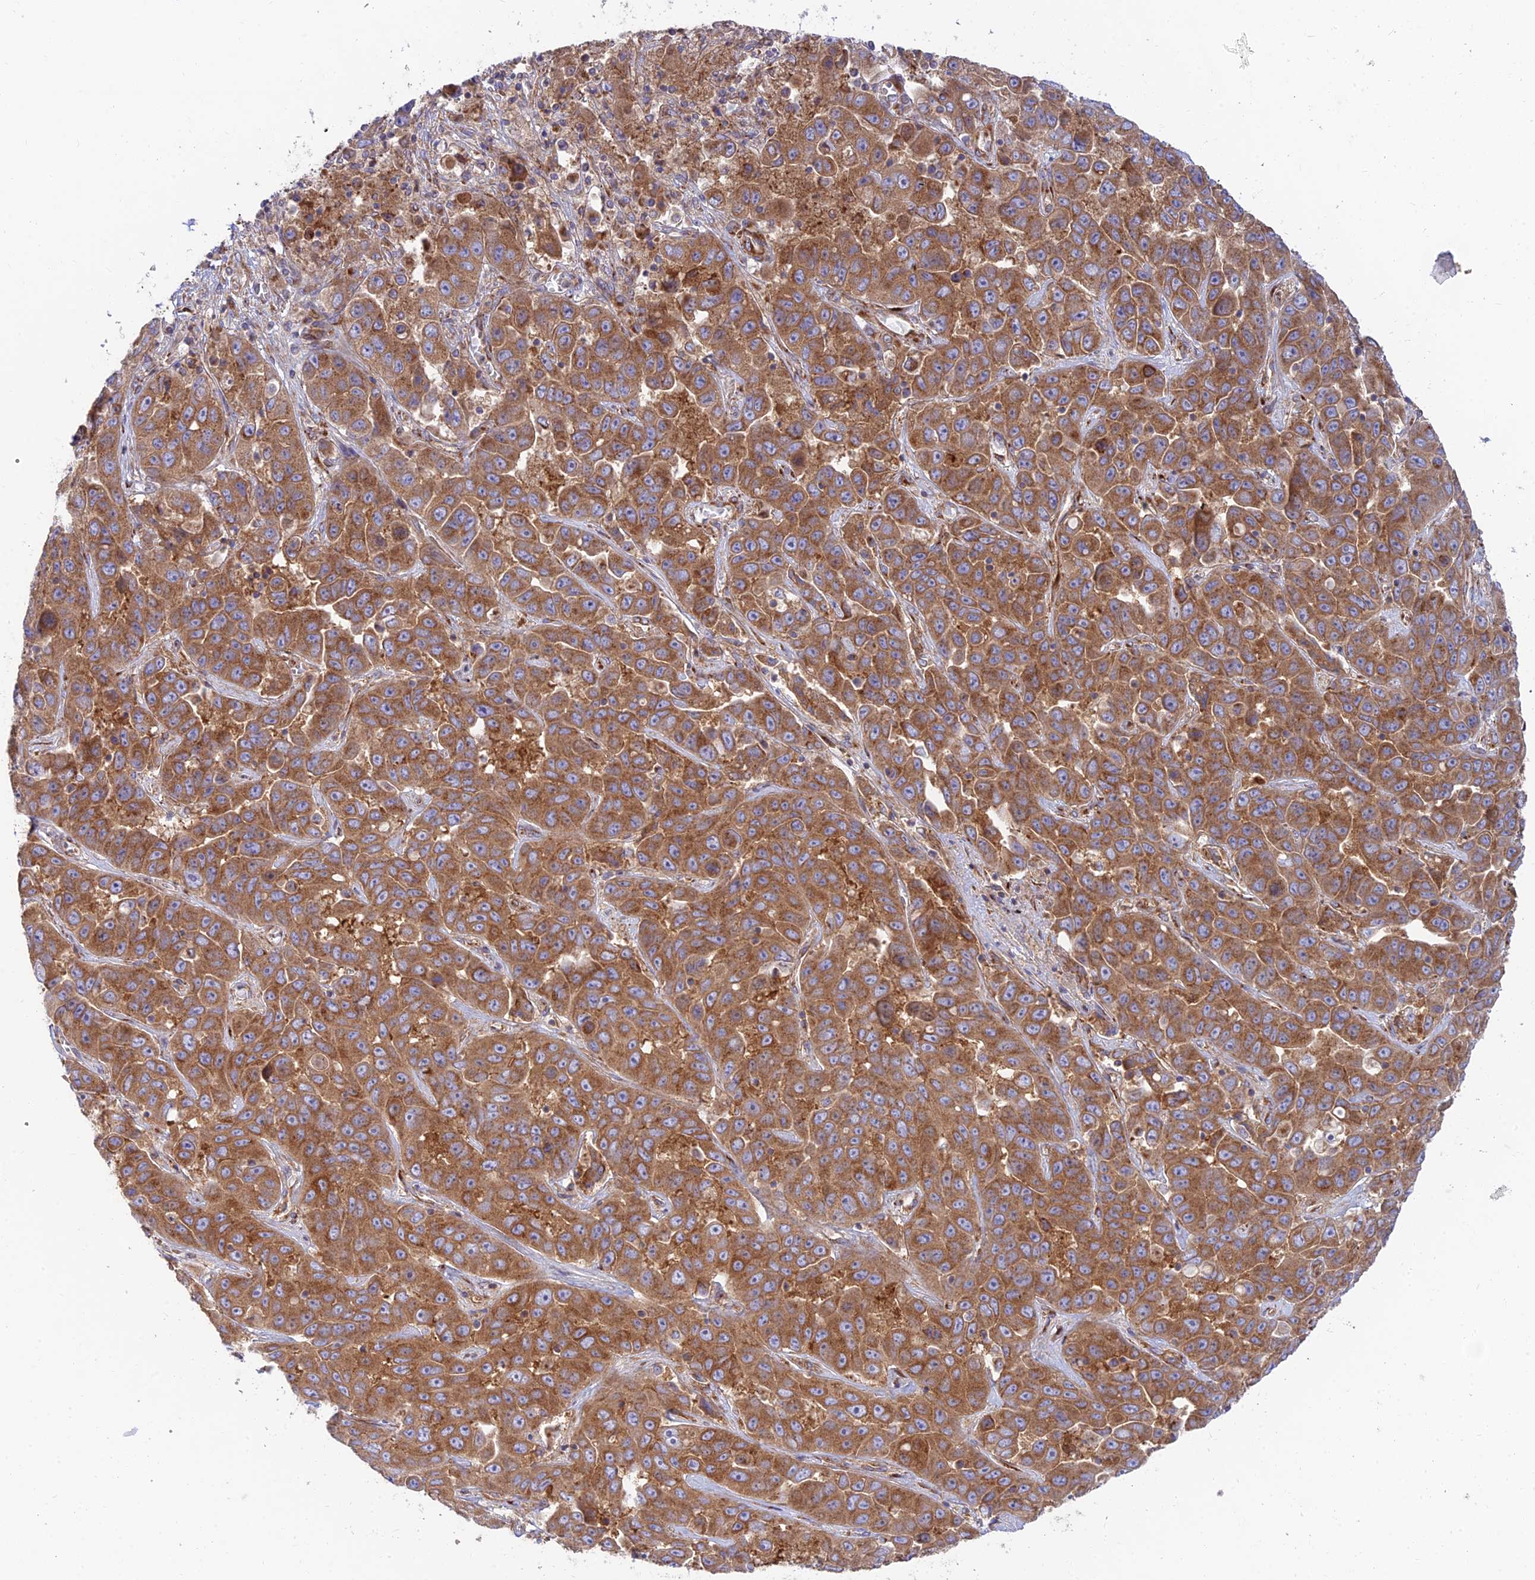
{"staining": {"intensity": "strong", "quantity": ">75%", "location": "cytoplasmic/membranous"}, "tissue": "liver cancer", "cell_type": "Tumor cells", "image_type": "cancer", "snomed": [{"axis": "morphology", "description": "Cholangiocarcinoma"}, {"axis": "topography", "description": "Liver"}], "caption": "IHC histopathology image of human cholangiocarcinoma (liver) stained for a protein (brown), which shows high levels of strong cytoplasmic/membranous staining in approximately >75% of tumor cells.", "gene": "GOLGA3", "patient": {"sex": "female", "age": 52}}